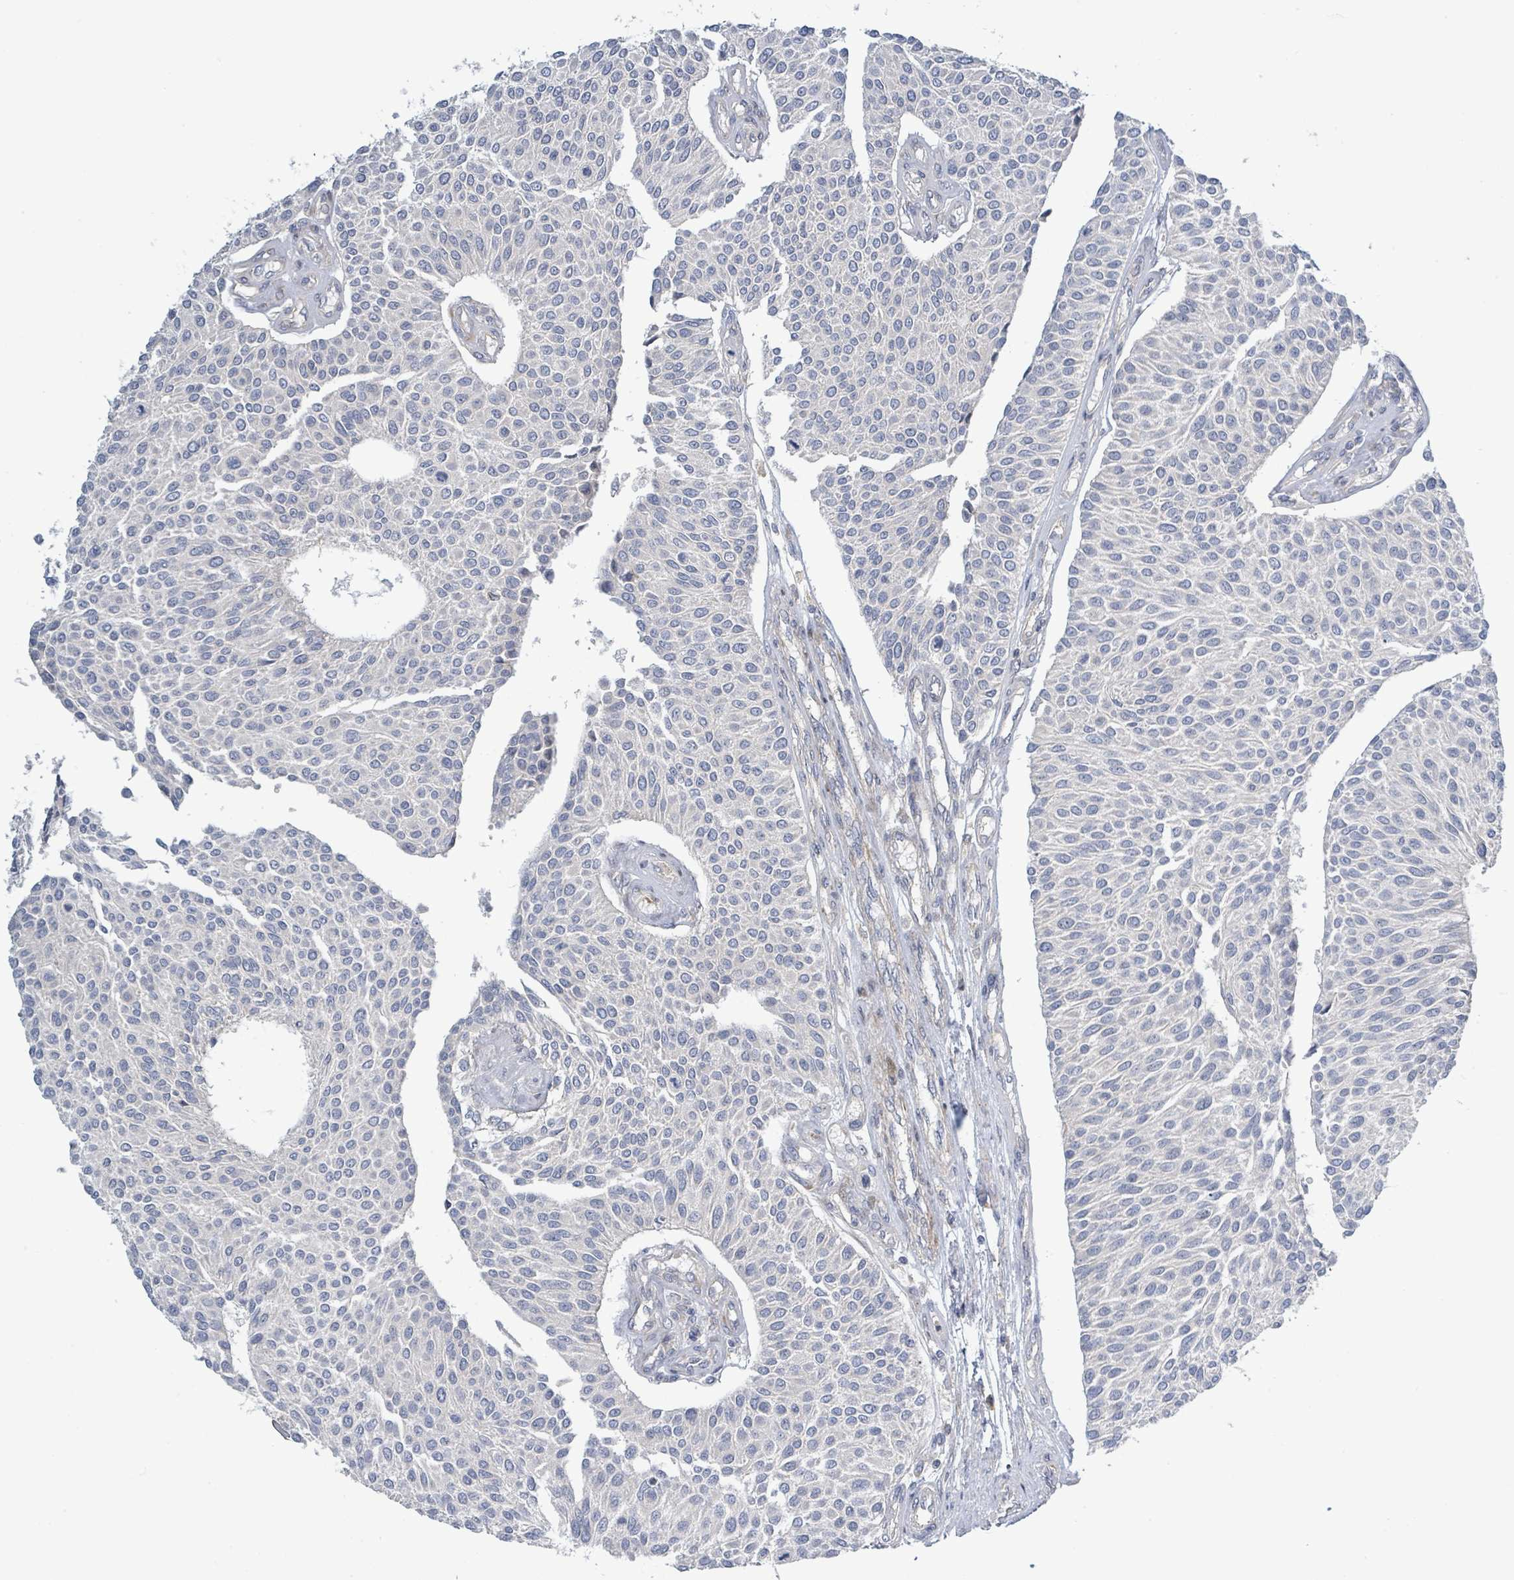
{"staining": {"intensity": "negative", "quantity": "none", "location": "none"}, "tissue": "urothelial cancer", "cell_type": "Tumor cells", "image_type": "cancer", "snomed": [{"axis": "morphology", "description": "Urothelial carcinoma, NOS"}, {"axis": "topography", "description": "Urinary bladder"}], "caption": "IHC image of neoplastic tissue: transitional cell carcinoma stained with DAB (3,3'-diaminobenzidine) displays no significant protein expression in tumor cells.", "gene": "CFAP210", "patient": {"sex": "male", "age": 55}}